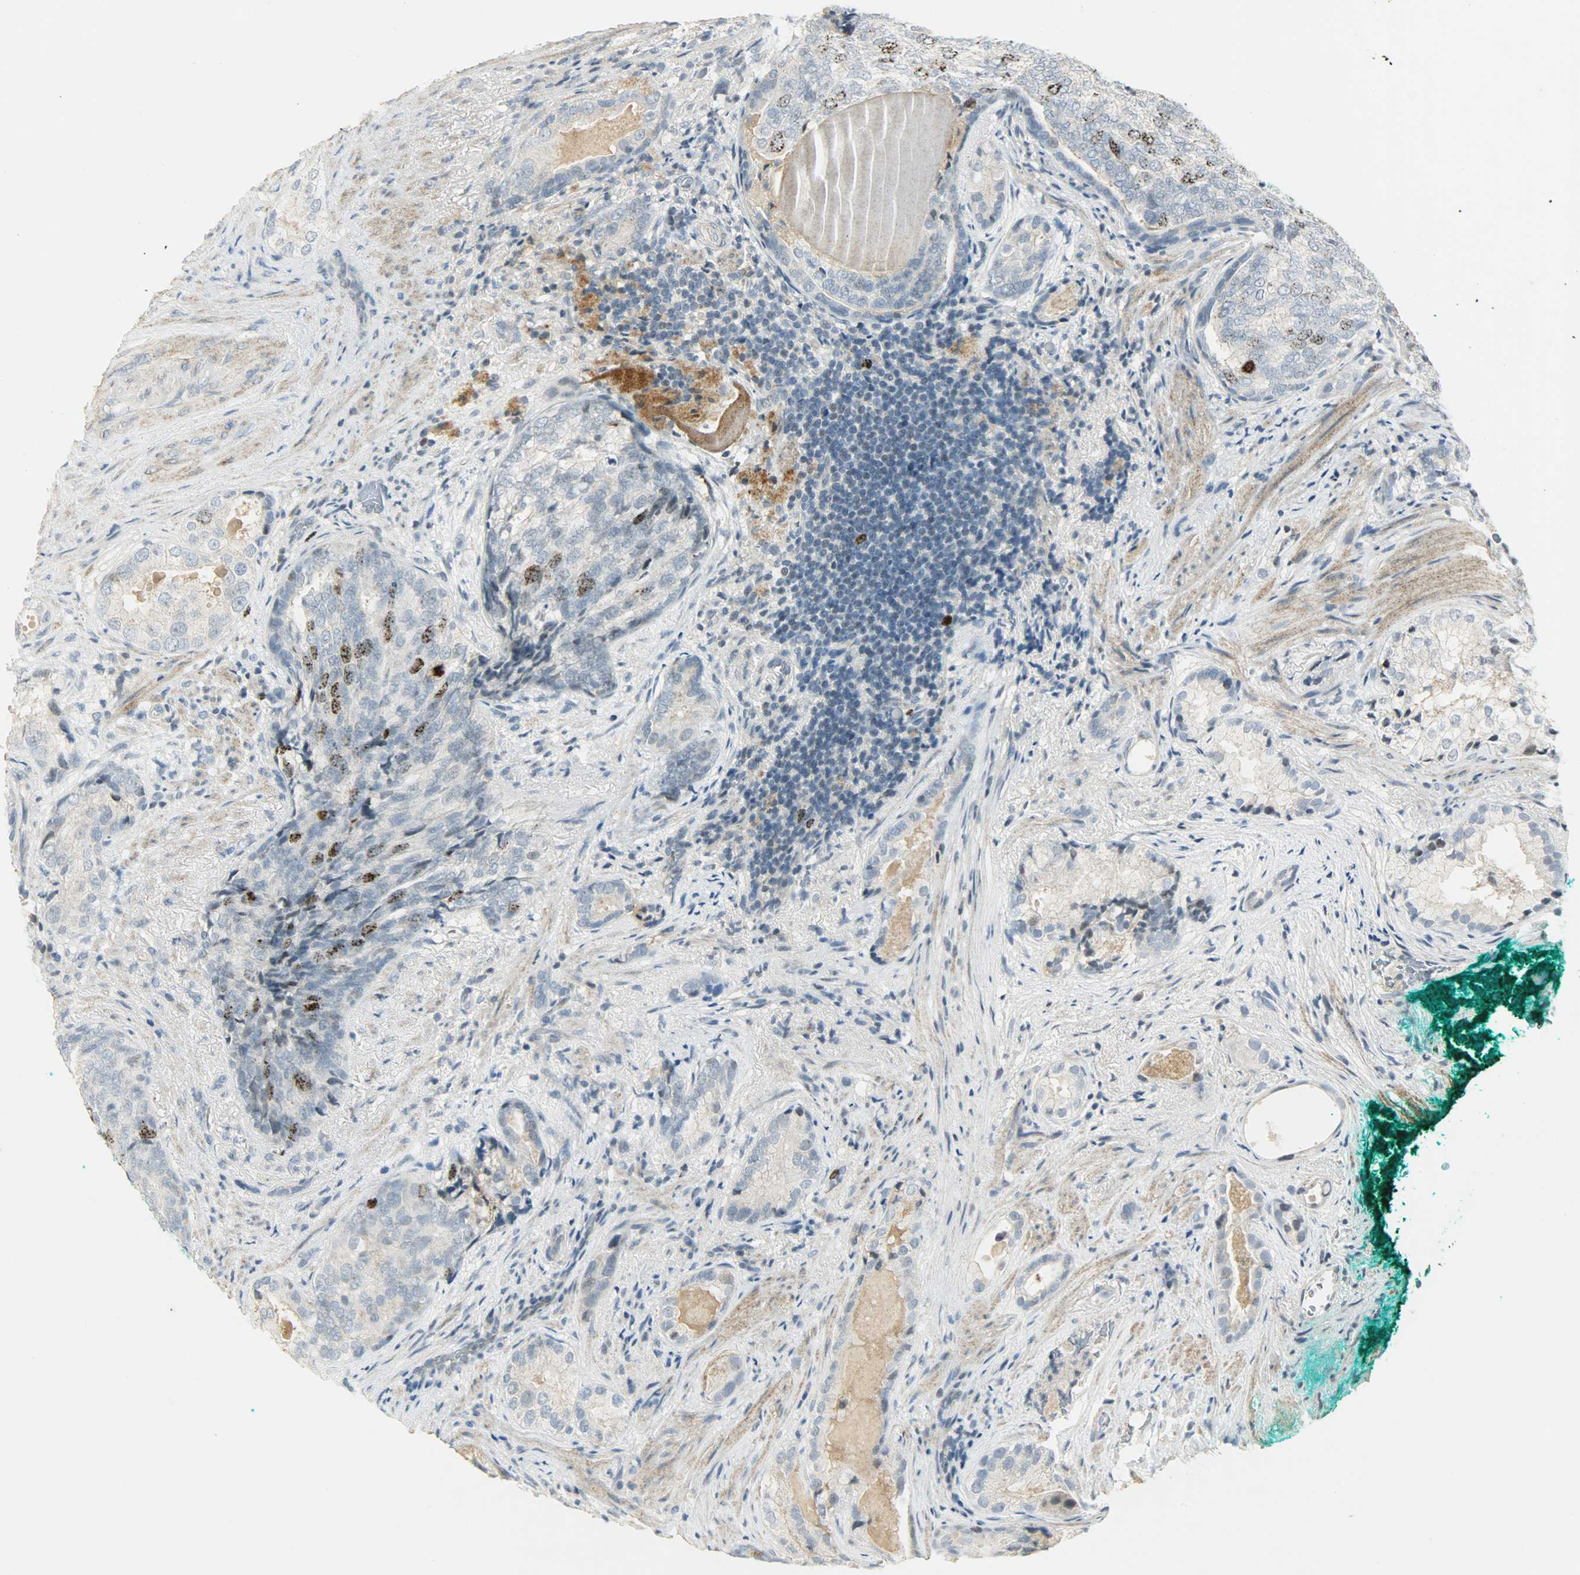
{"staining": {"intensity": "moderate", "quantity": "<25%", "location": "nuclear"}, "tissue": "prostate cancer", "cell_type": "Tumor cells", "image_type": "cancer", "snomed": [{"axis": "morphology", "description": "Adenocarcinoma, High grade"}, {"axis": "topography", "description": "Prostate"}], "caption": "Immunohistochemical staining of human prostate high-grade adenocarcinoma displays low levels of moderate nuclear protein positivity in approximately <25% of tumor cells.", "gene": "AURKB", "patient": {"sex": "male", "age": 66}}